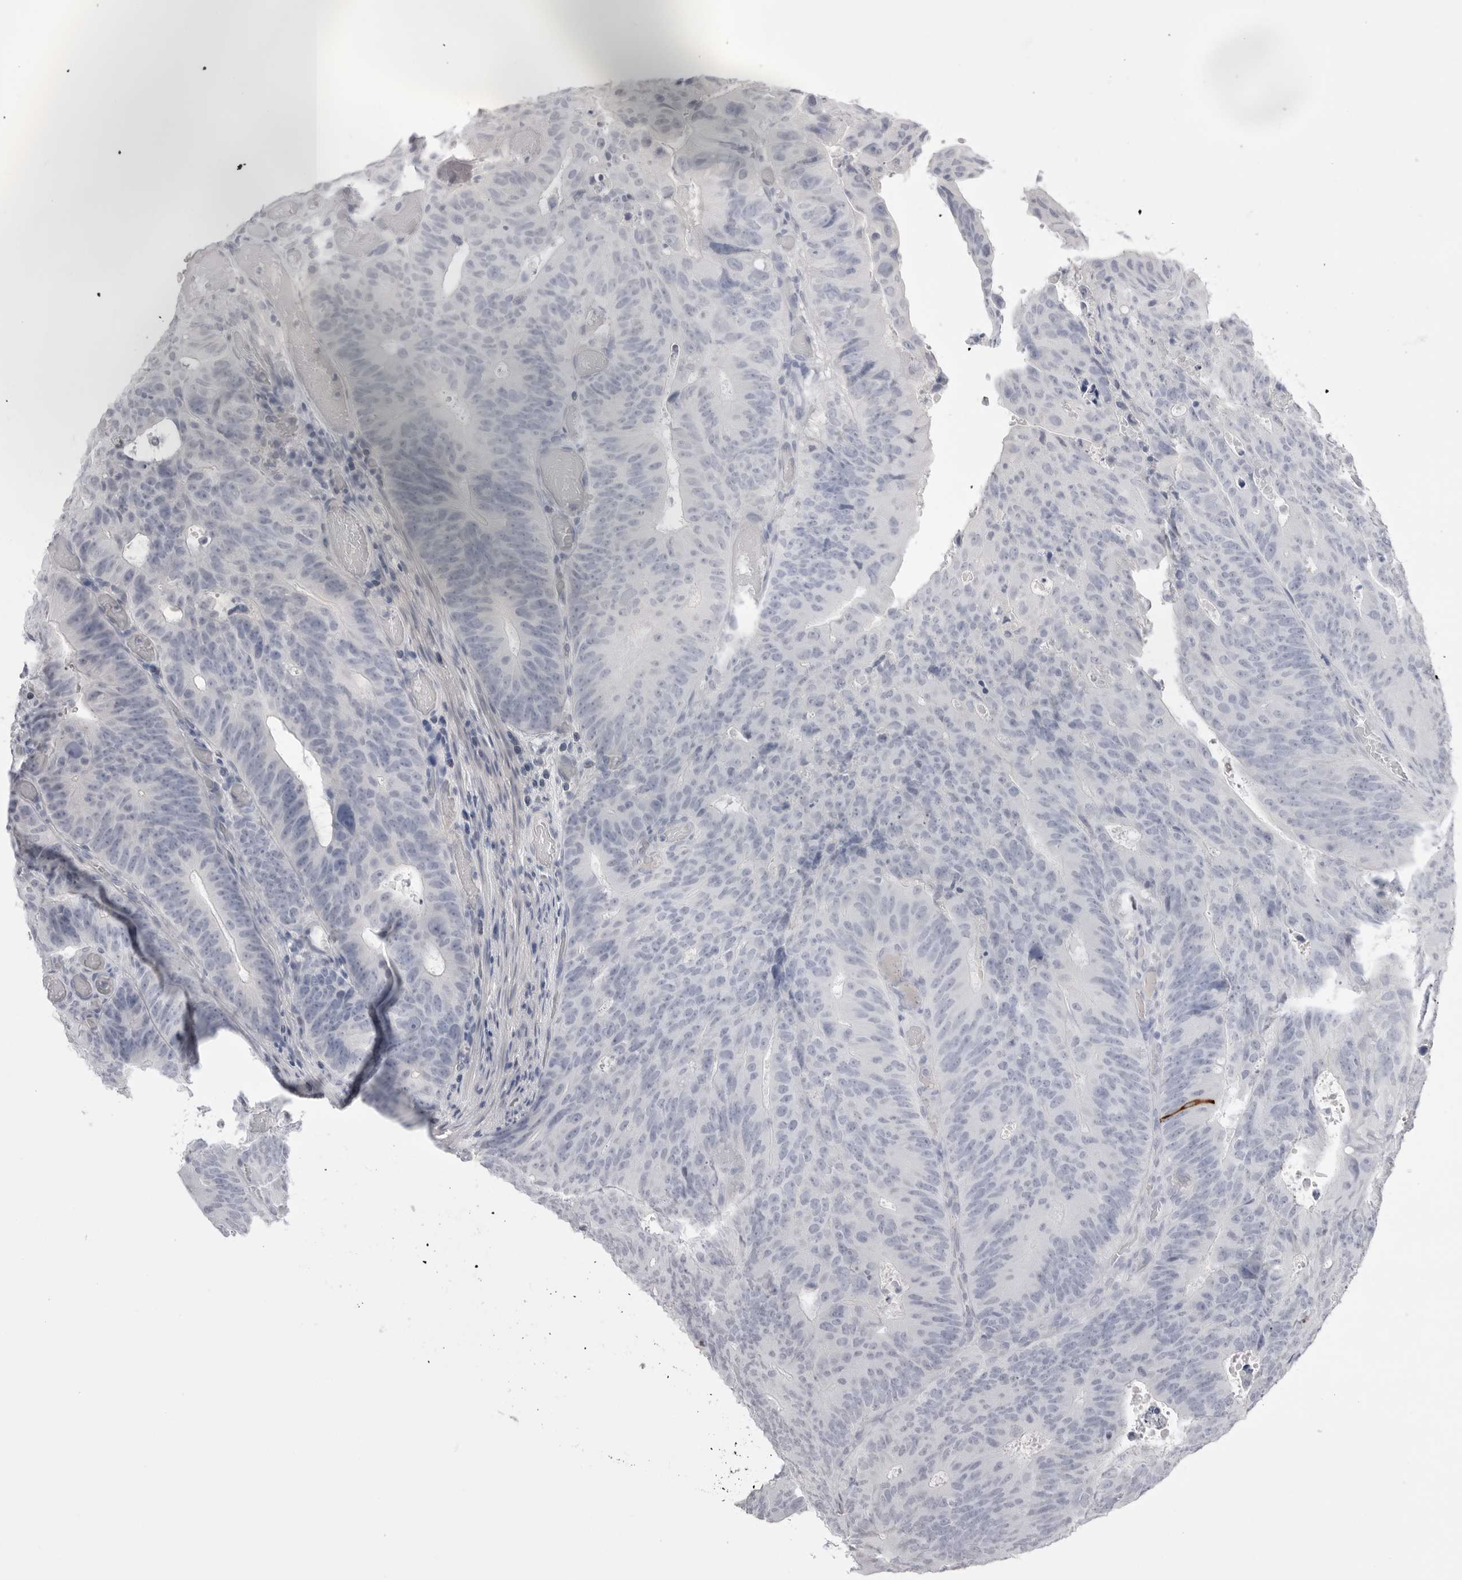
{"staining": {"intensity": "negative", "quantity": "none", "location": "none"}, "tissue": "colorectal cancer", "cell_type": "Tumor cells", "image_type": "cancer", "snomed": [{"axis": "morphology", "description": "Adenocarcinoma, NOS"}, {"axis": "topography", "description": "Colon"}], "caption": "Immunohistochemistry (IHC) image of colorectal cancer stained for a protein (brown), which displays no positivity in tumor cells.", "gene": "CPB1", "patient": {"sex": "male", "age": 87}}